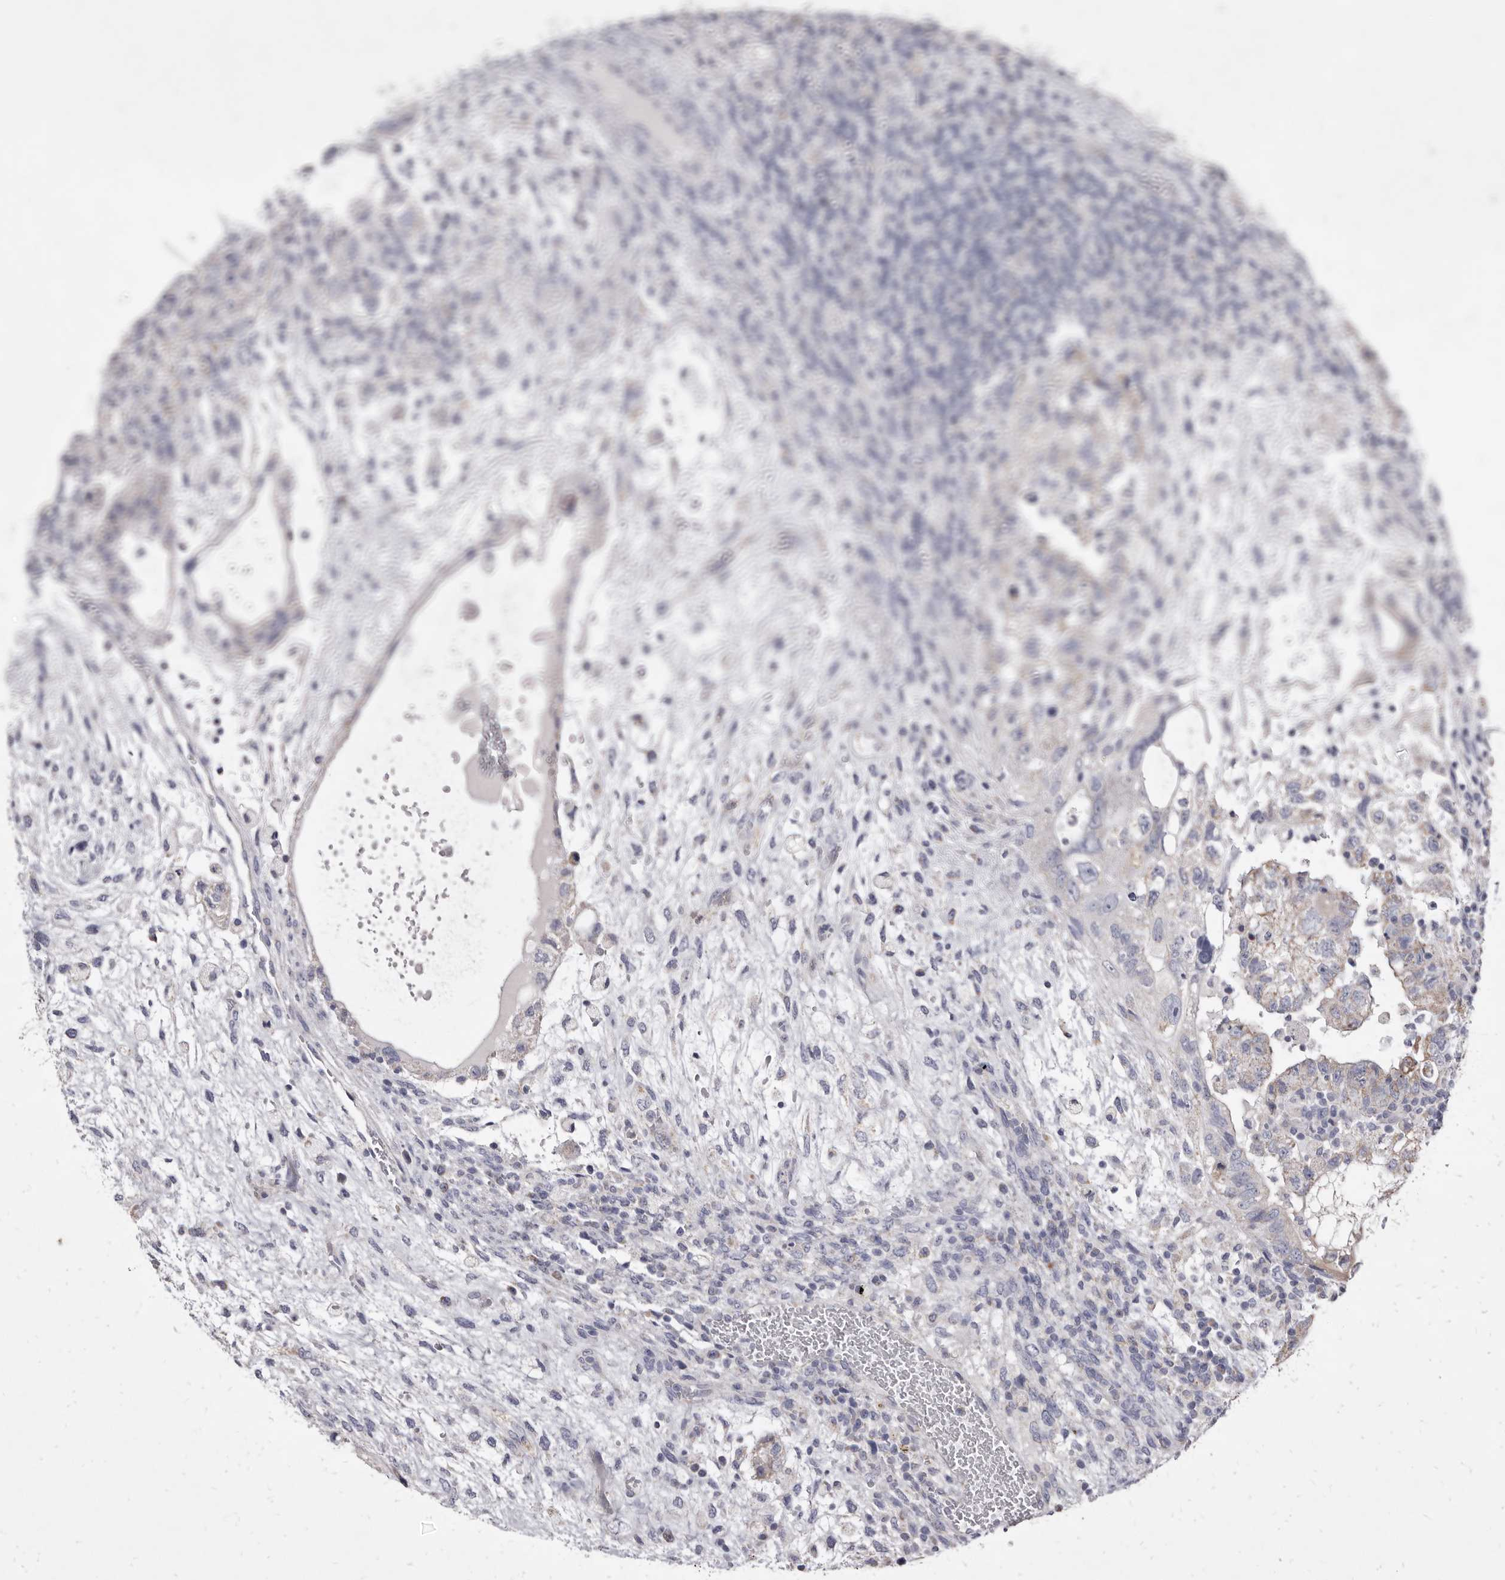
{"staining": {"intensity": "negative", "quantity": "none", "location": "none"}, "tissue": "testis cancer", "cell_type": "Tumor cells", "image_type": "cancer", "snomed": [{"axis": "morphology", "description": "Carcinoma, Embryonal, NOS"}, {"axis": "topography", "description": "Testis"}], "caption": "Micrograph shows no significant protein staining in tumor cells of embryonal carcinoma (testis).", "gene": "CYP2E1", "patient": {"sex": "male", "age": 36}}